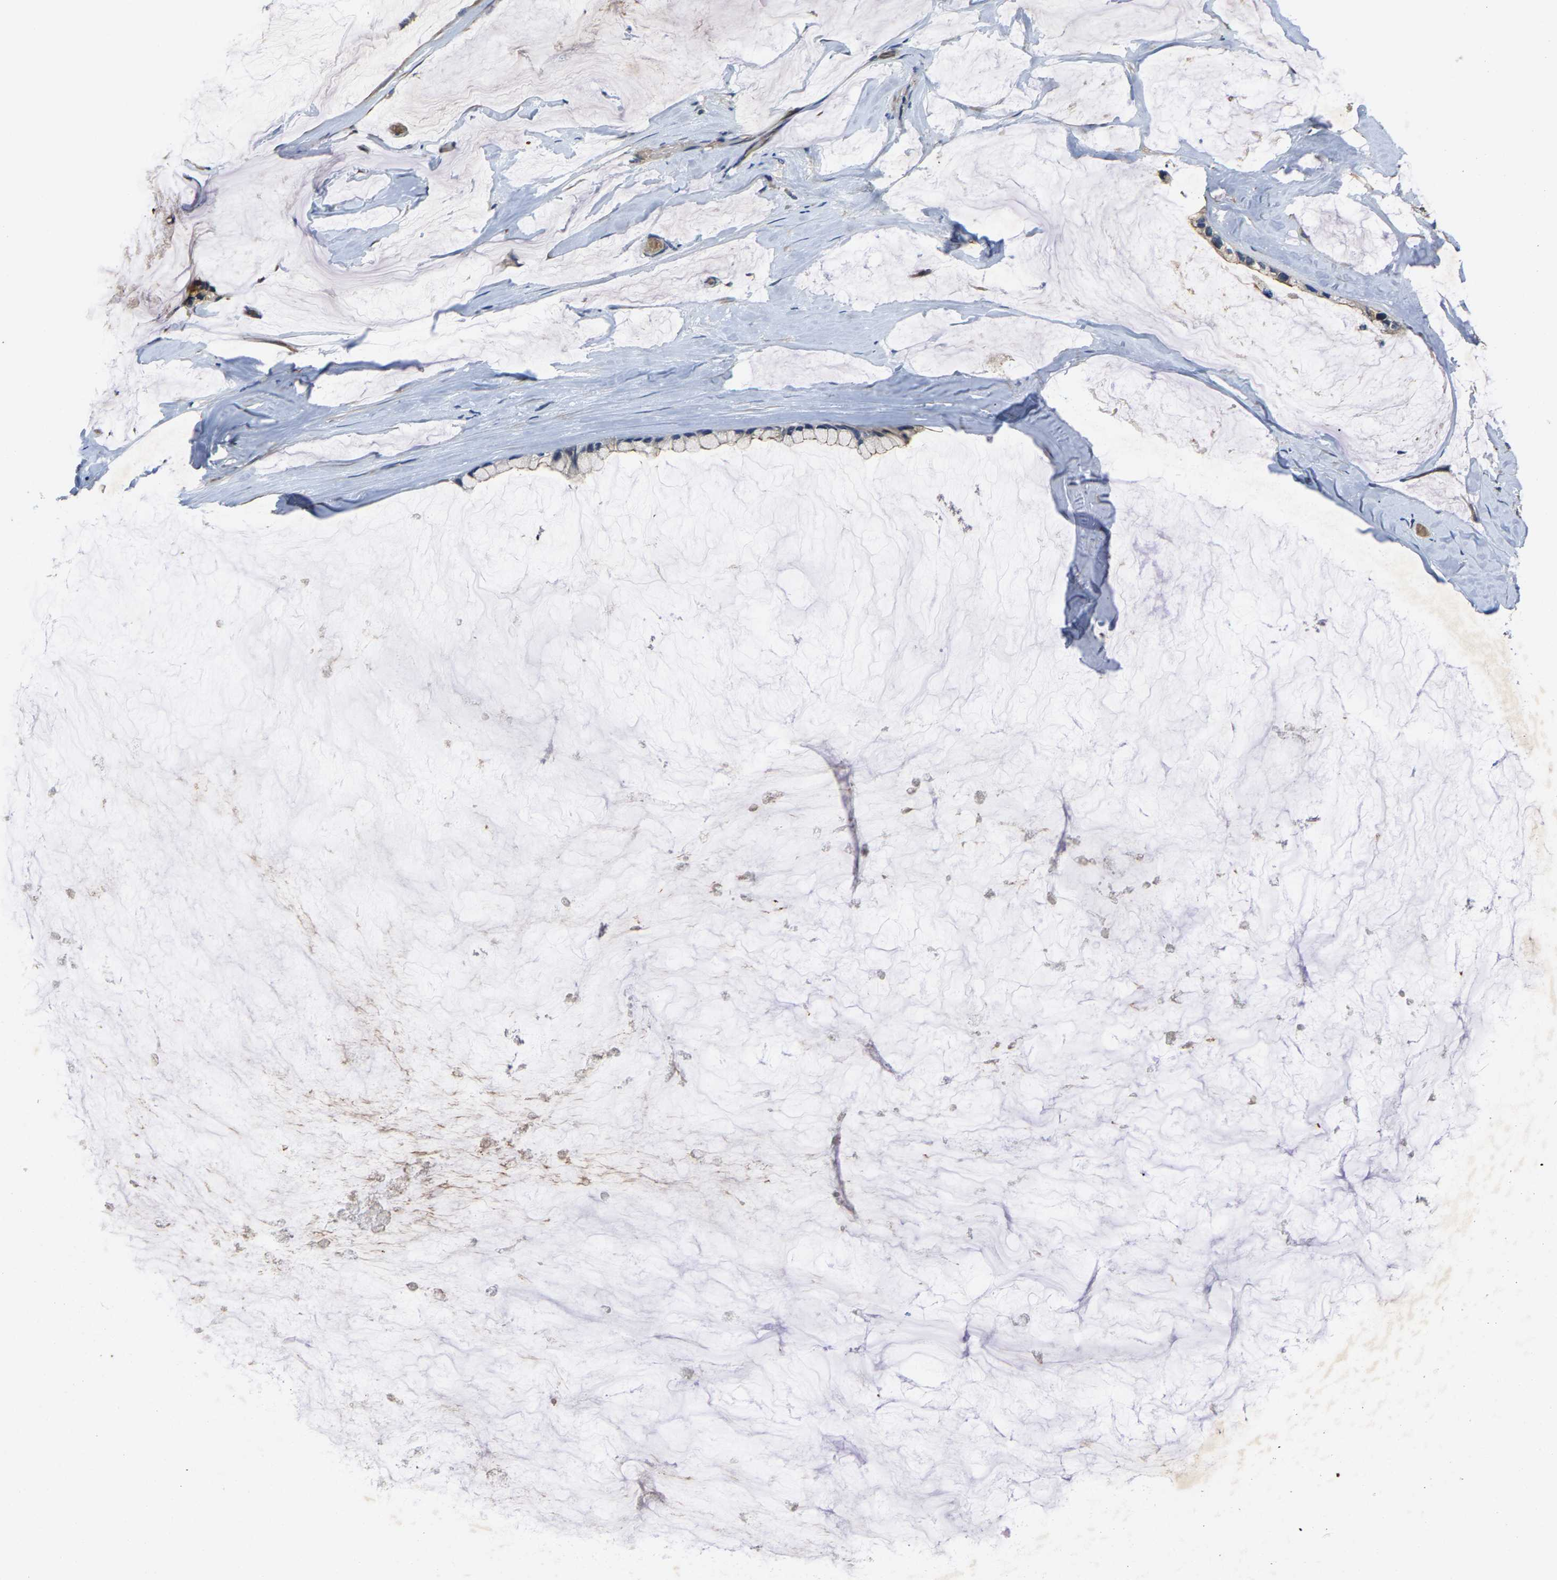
{"staining": {"intensity": "negative", "quantity": "none", "location": "none"}, "tissue": "ovarian cancer", "cell_type": "Tumor cells", "image_type": "cancer", "snomed": [{"axis": "morphology", "description": "Cystadenocarcinoma, mucinous, NOS"}, {"axis": "topography", "description": "Ovary"}], "caption": "This histopathology image is of ovarian mucinous cystadenocarcinoma stained with immunohistochemistry to label a protein in brown with the nuclei are counter-stained blue. There is no positivity in tumor cells.", "gene": "AGBL3", "patient": {"sex": "female", "age": 39}}